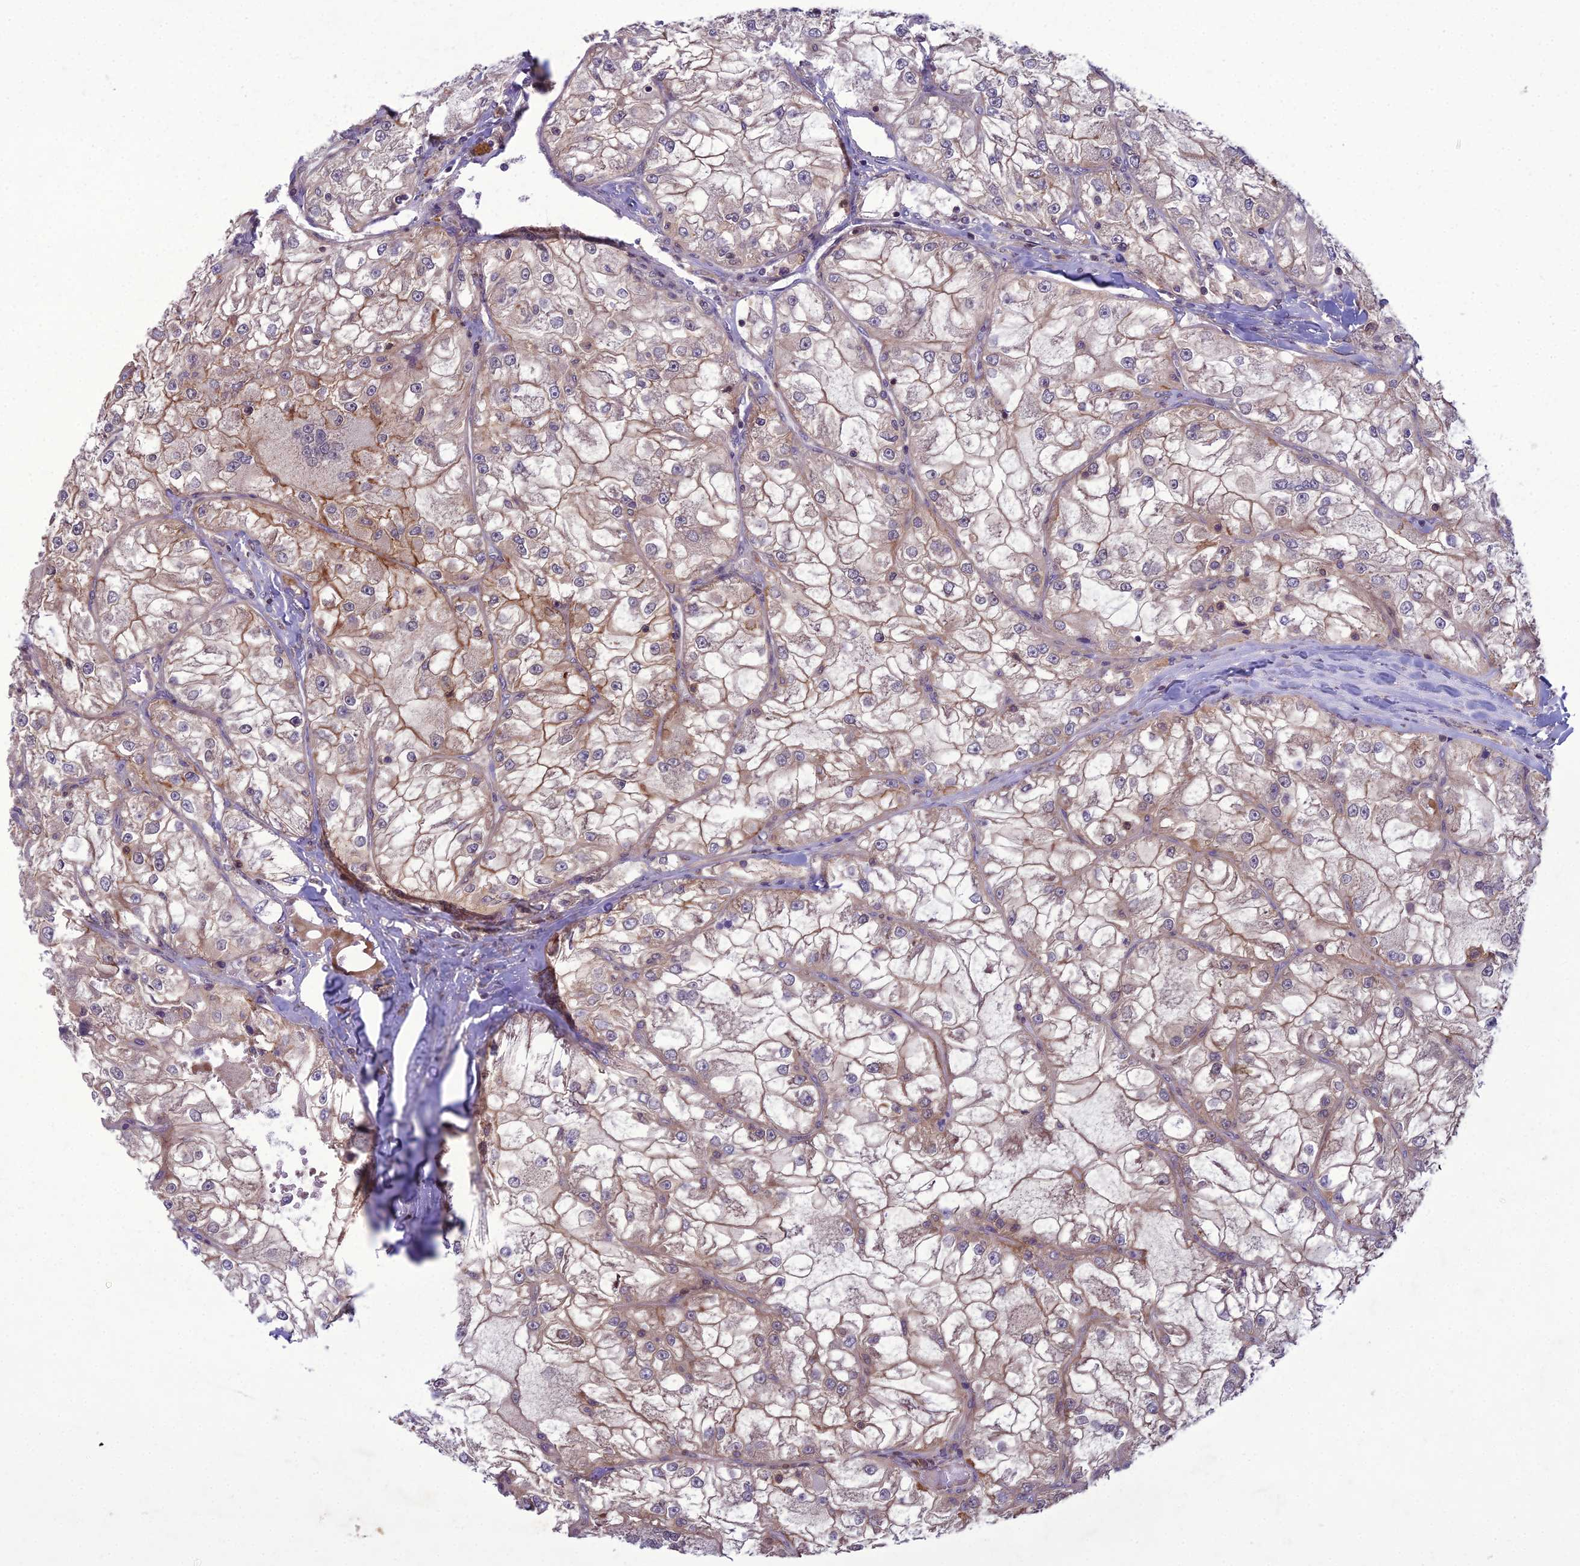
{"staining": {"intensity": "moderate", "quantity": "<25%", "location": "cytoplasmic/membranous"}, "tissue": "renal cancer", "cell_type": "Tumor cells", "image_type": "cancer", "snomed": [{"axis": "morphology", "description": "Adenocarcinoma, NOS"}, {"axis": "topography", "description": "Kidney"}], "caption": "Immunohistochemistry (IHC) (DAB (3,3'-diaminobenzidine)) staining of human renal adenocarcinoma exhibits moderate cytoplasmic/membranous protein positivity in about <25% of tumor cells. (Brightfield microscopy of DAB IHC at high magnification).", "gene": "GDF6", "patient": {"sex": "female", "age": 72}}